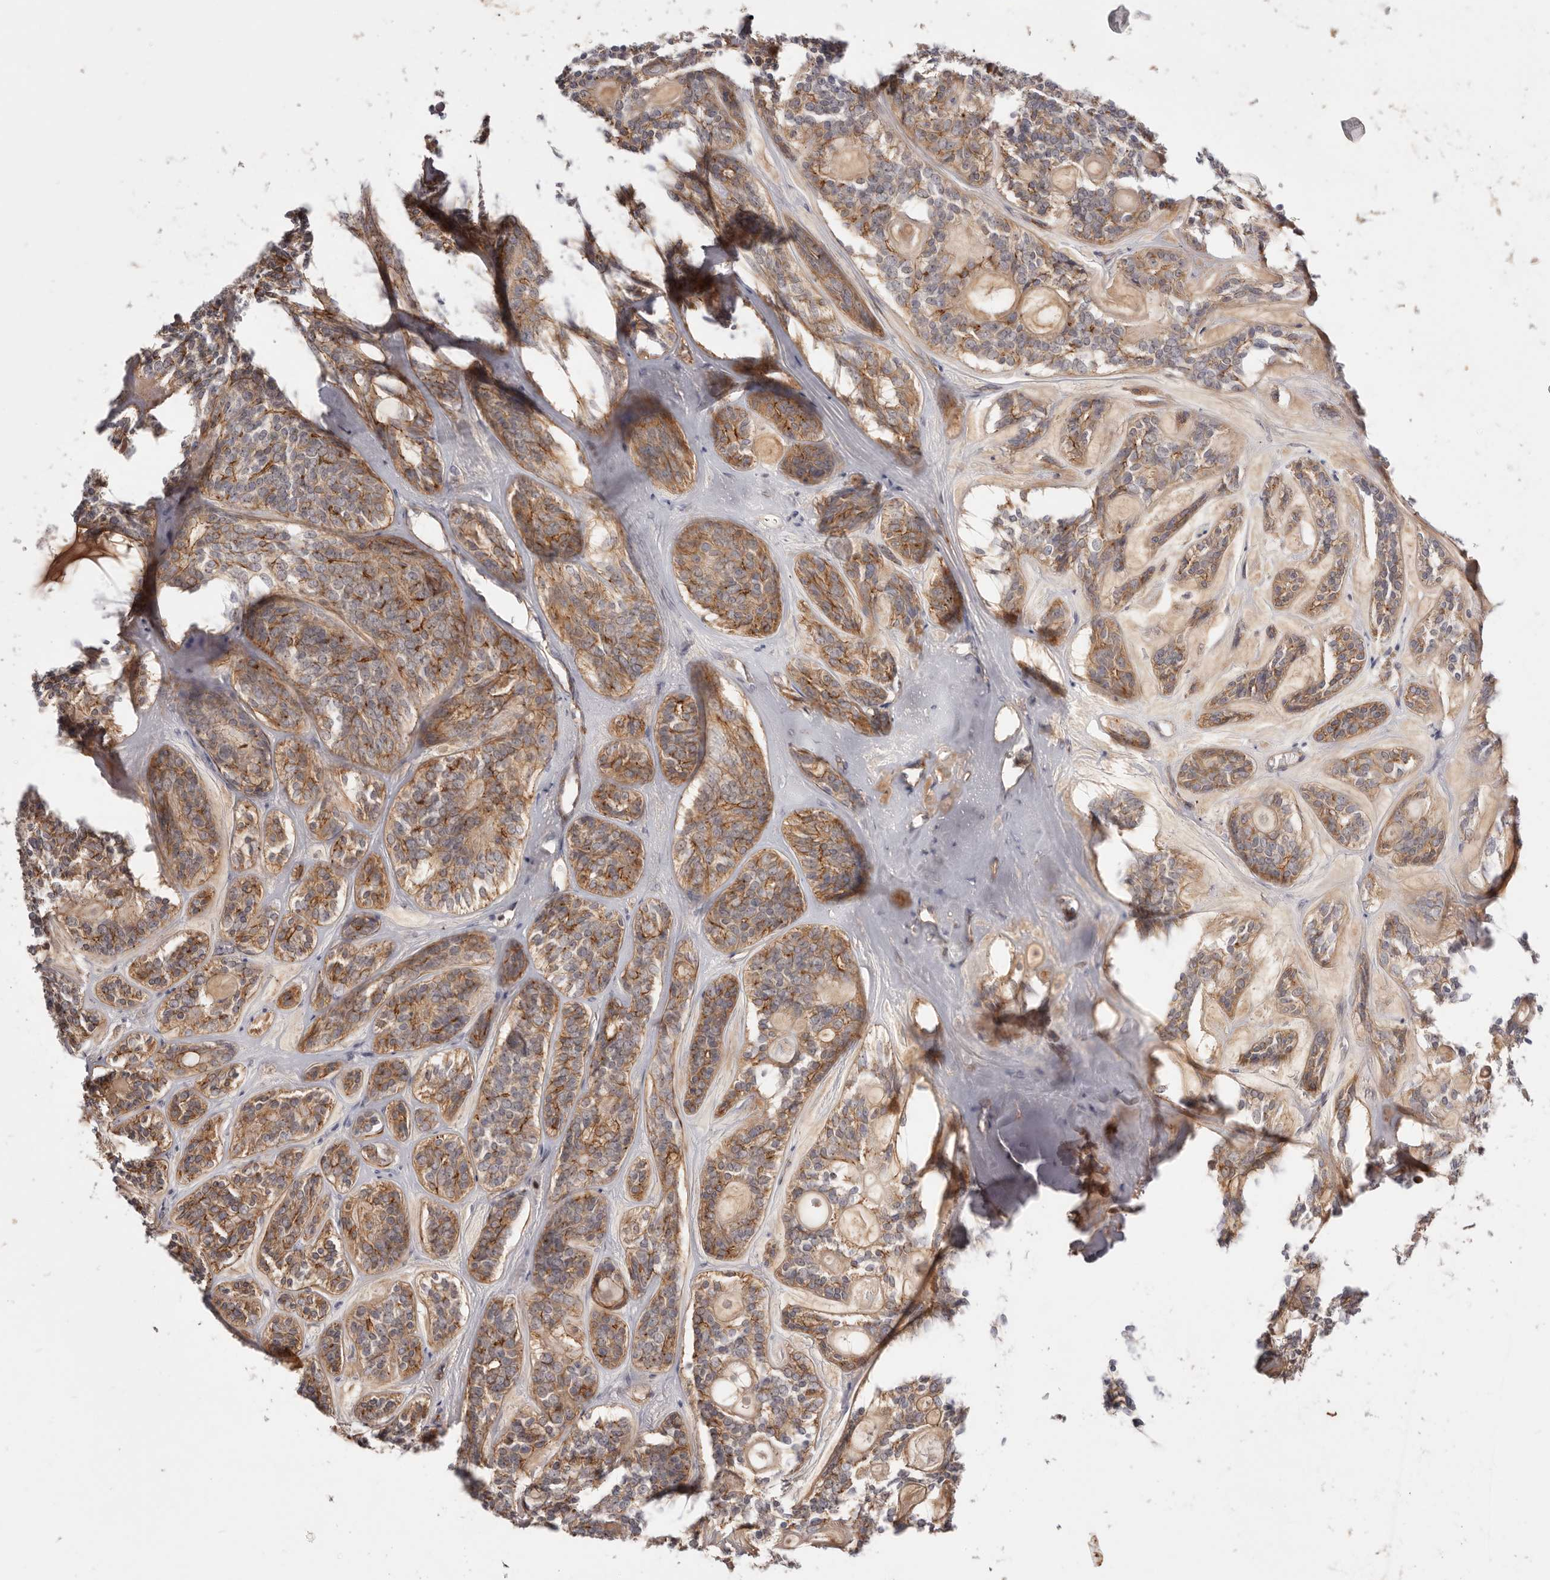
{"staining": {"intensity": "moderate", "quantity": ">75%", "location": "cytoplasmic/membranous"}, "tissue": "head and neck cancer", "cell_type": "Tumor cells", "image_type": "cancer", "snomed": [{"axis": "morphology", "description": "Adenocarcinoma, NOS"}, {"axis": "topography", "description": "Head-Neck"}], "caption": "Brown immunohistochemical staining in head and neck cancer reveals moderate cytoplasmic/membranous expression in approximately >75% of tumor cells.", "gene": "SLC35B2", "patient": {"sex": "male", "age": 66}}